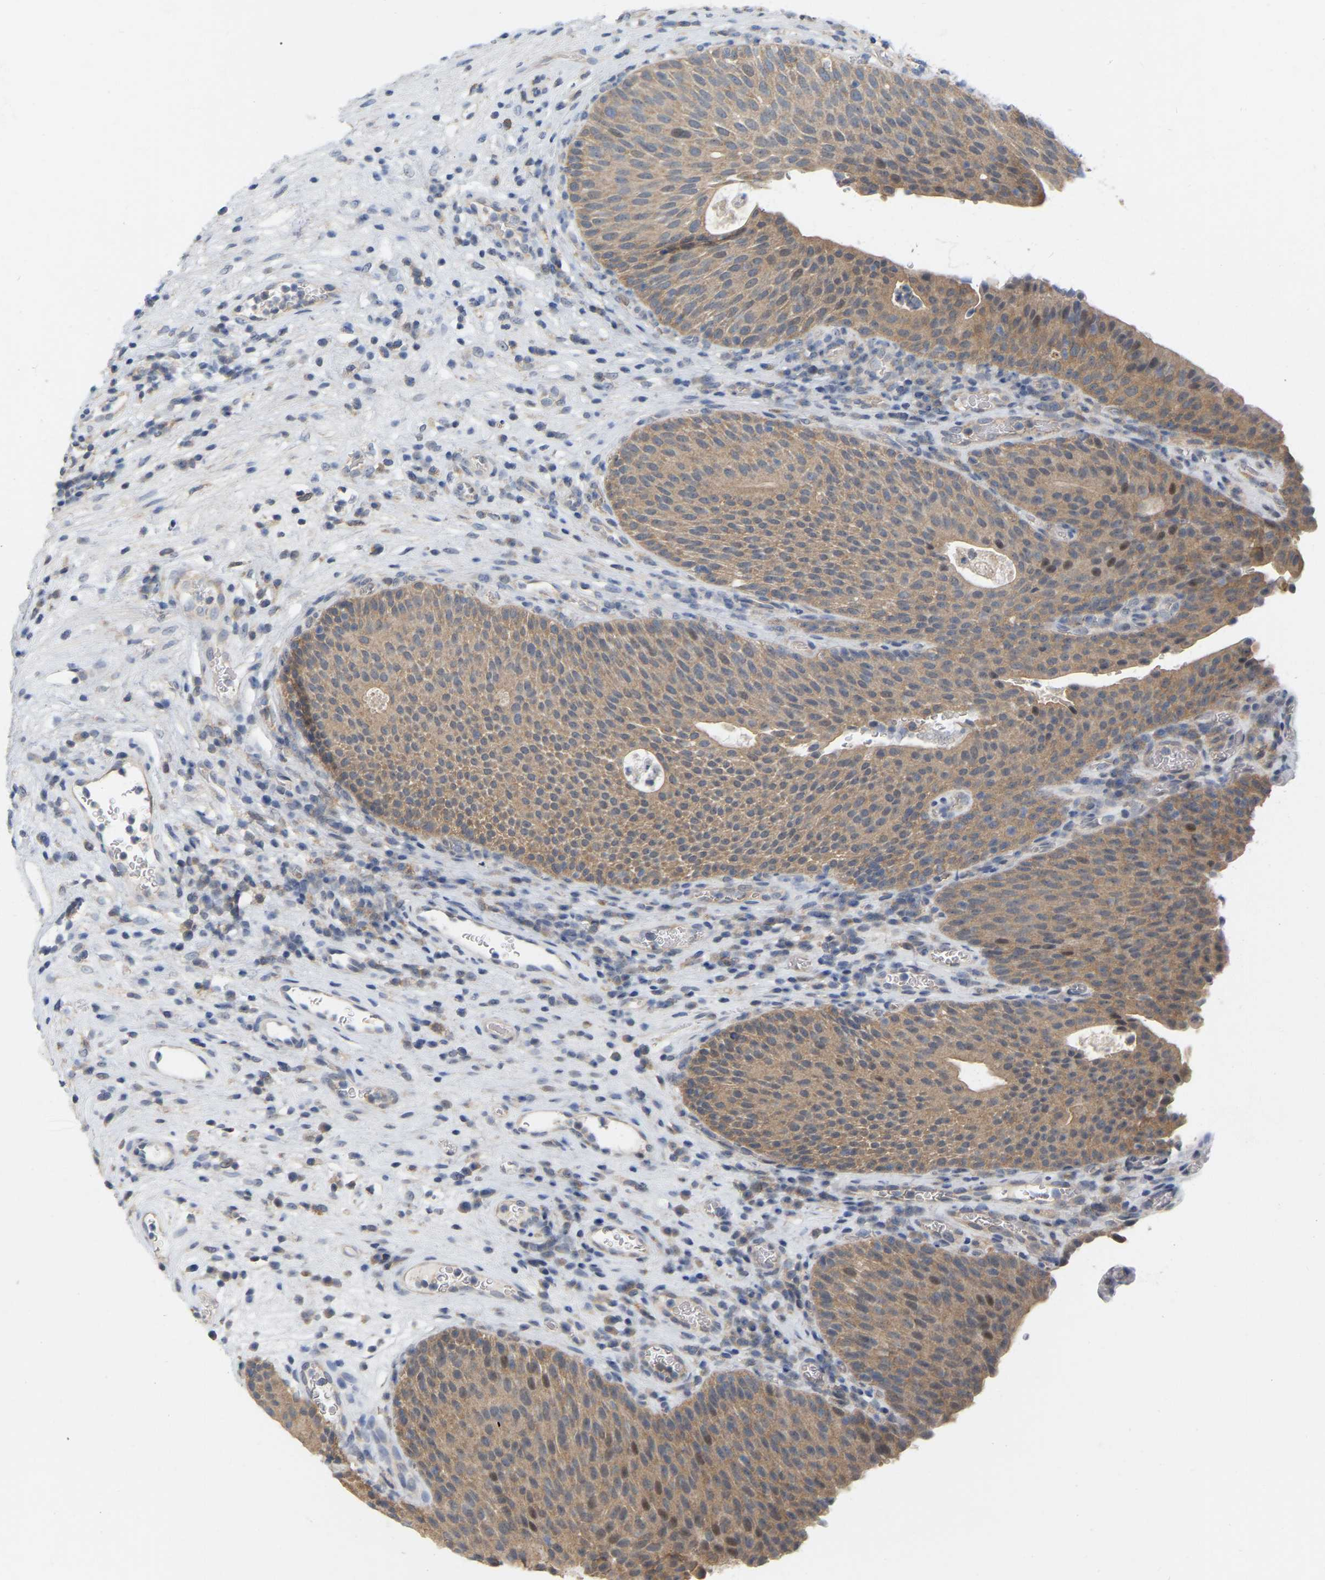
{"staining": {"intensity": "moderate", "quantity": ">75%", "location": "cytoplasmic/membranous"}, "tissue": "urothelial cancer", "cell_type": "Tumor cells", "image_type": "cancer", "snomed": [{"axis": "morphology", "description": "Urothelial carcinoma, High grade"}, {"axis": "topography", "description": "Urinary bladder"}], "caption": "High-grade urothelial carcinoma stained with a brown dye shows moderate cytoplasmic/membranous positive positivity in about >75% of tumor cells.", "gene": "WIPI2", "patient": {"sex": "male", "age": 74}}